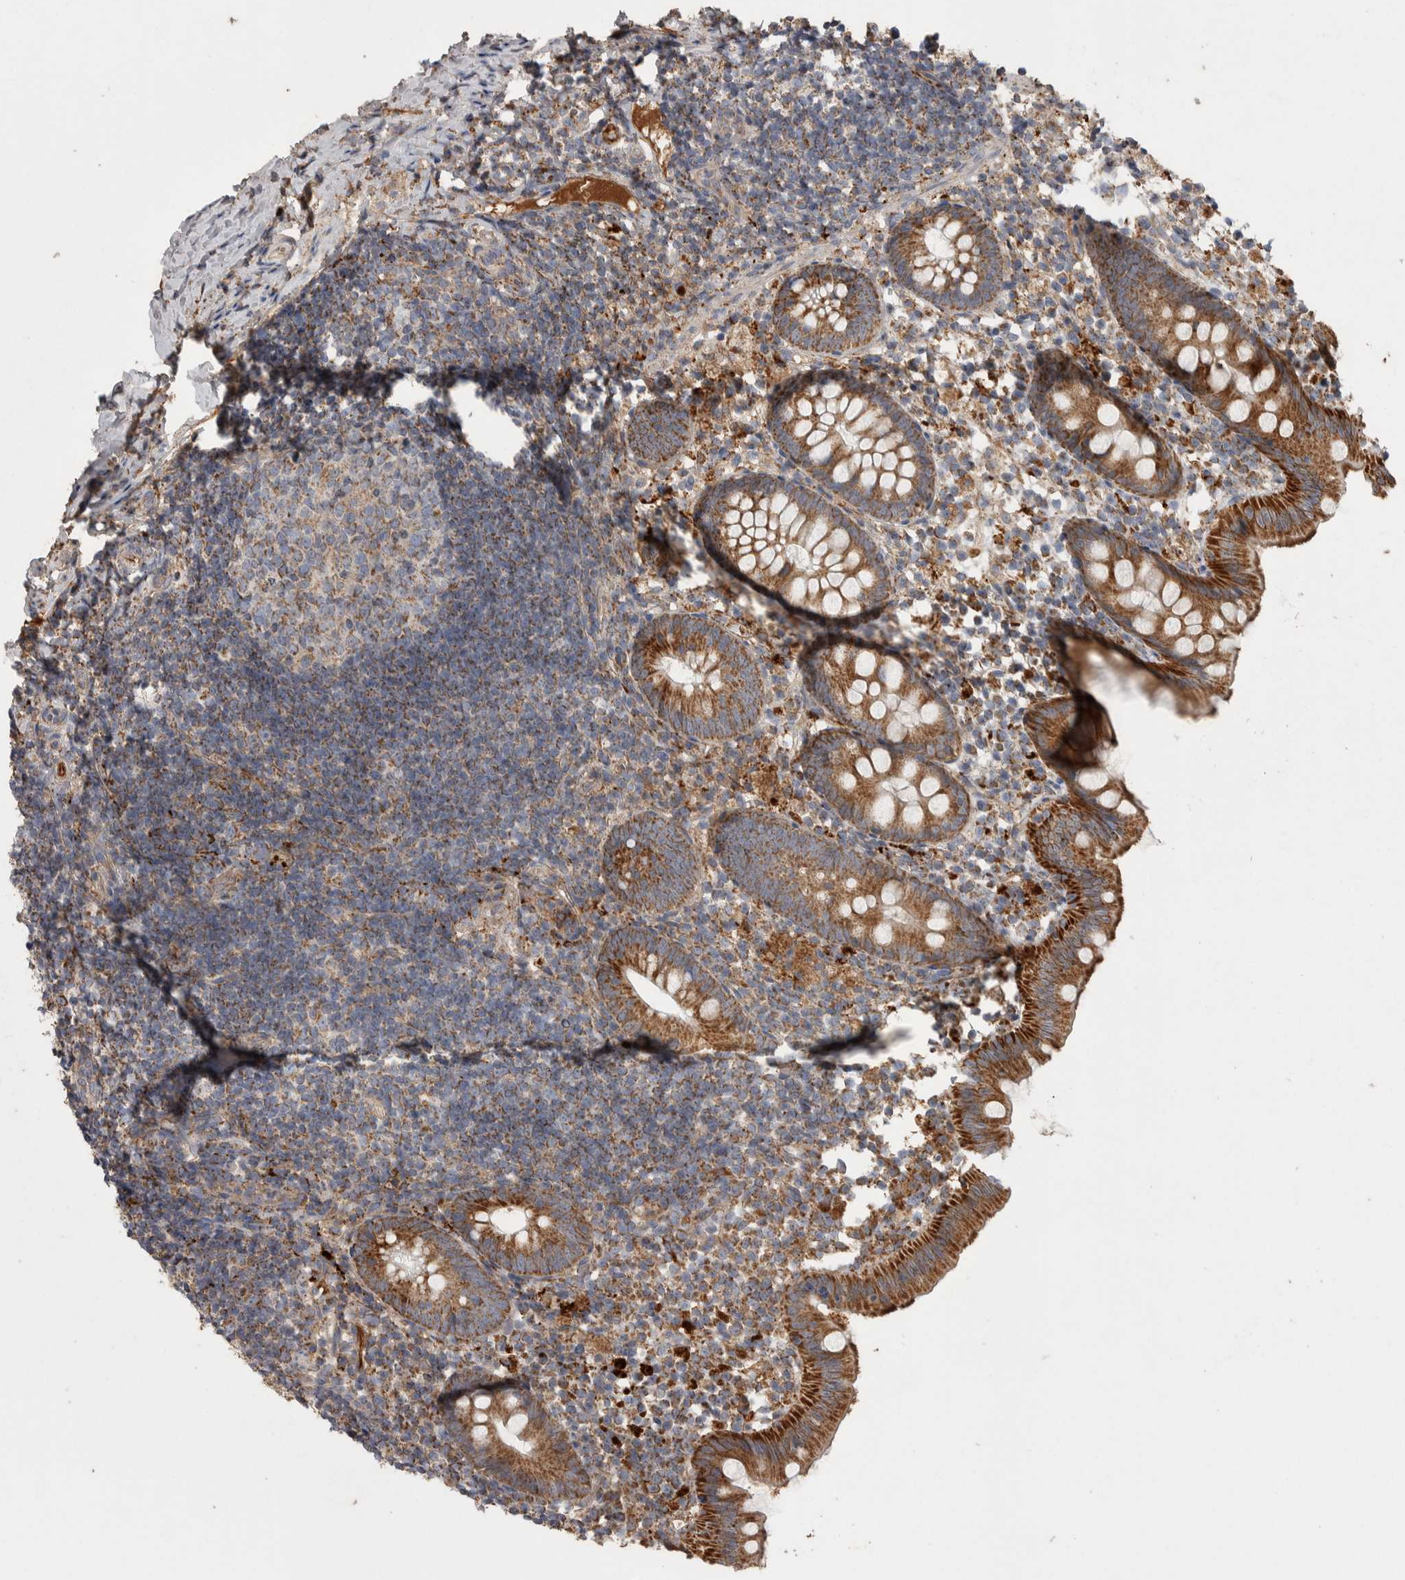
{"staining": {"intensity": "strong", "quantity": ">75%", "location": "cytoplasmic/membranous"}, "tissue": "appendix", "cell_type": "Glandular cells", "image_type": "normal", "snomed": [{"axis": "morphology", "description": "Normal tissue, NOS"}, {"axis": "topography", "description": "Appendix"}], "caption": "Immunohistochemical staining of normal appendix reveals high levels of strong cytoplasmic/membranous expression in approximately >75% of glandular cells.", "gene": "SCO1", "patient": {"sex": "female", "age": 20}}